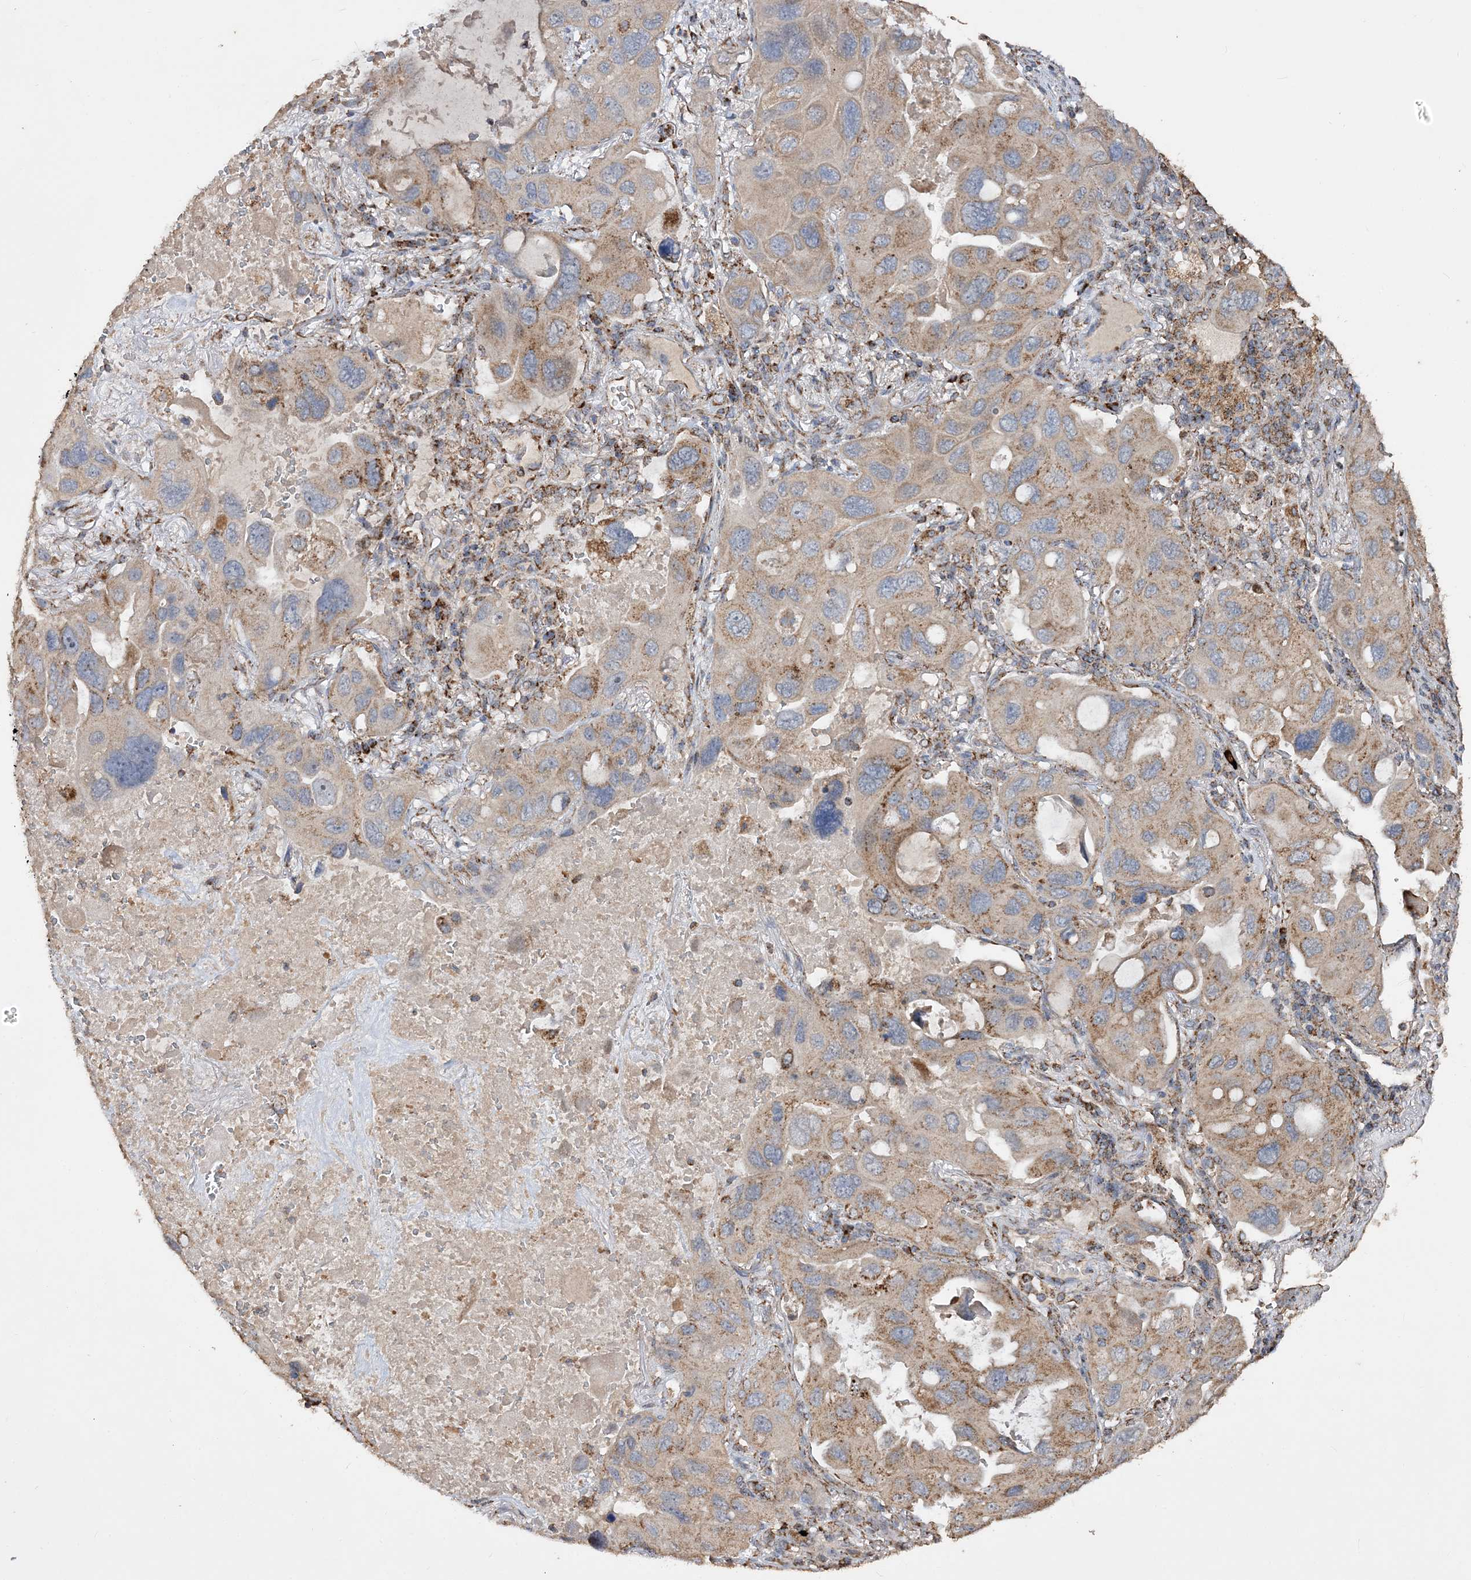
{"staining": {"intensity": "moderate", "quantity": "<25%", "location": "cytoplasmic/membranous"}, "tissue": "lung cancer", "cell_type": "Tumor cells", "image_type": "cancer", "snomed": [{"axis": "morphology", "description": "Squamous cell carcinoma, NOS"}, {"axis": "topography", "description": "Lung"}], "caption": "IHC micrograph of lung cancer (squamous cell carcinoma) stained for a protein (brown), which demonstrates low levels of moderate cytoplasmic/membranous expression in about <25% of tumor cells.", "gene": "POC5", "patient": {"sex": "female", "age": 73}}